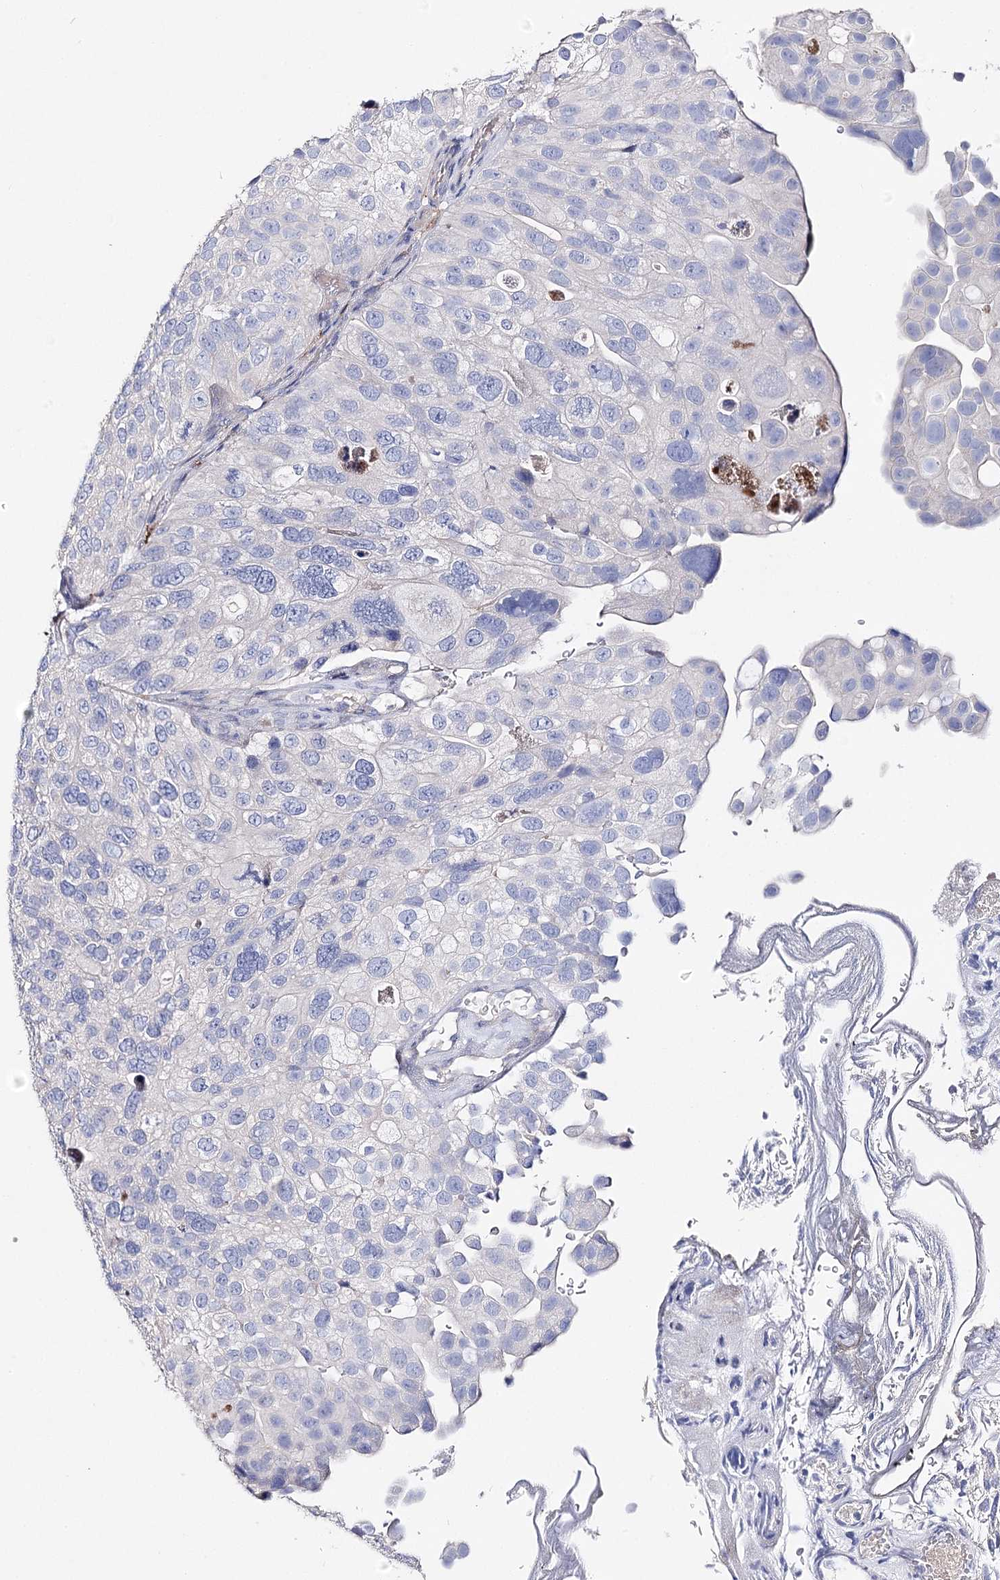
{"staining": {"intensity": "negative", "quantity": "none", "location": "none"}, "tissue": "urothelial cancer", "cell_type": "Tumor cells", "image_type": "cancer", "snomed": [{"axis": "morphology", "description": "Urothelial carcinoma, Low grade"}, {"axis": "topography", "description": "Urinary bladder"}], "caption": "Urothelial cancer was stained to show a protein in brown. There is no significant expression in tumor cells.", "gene": "NRAP", "patient": {"sex": "male", "age": 78}}